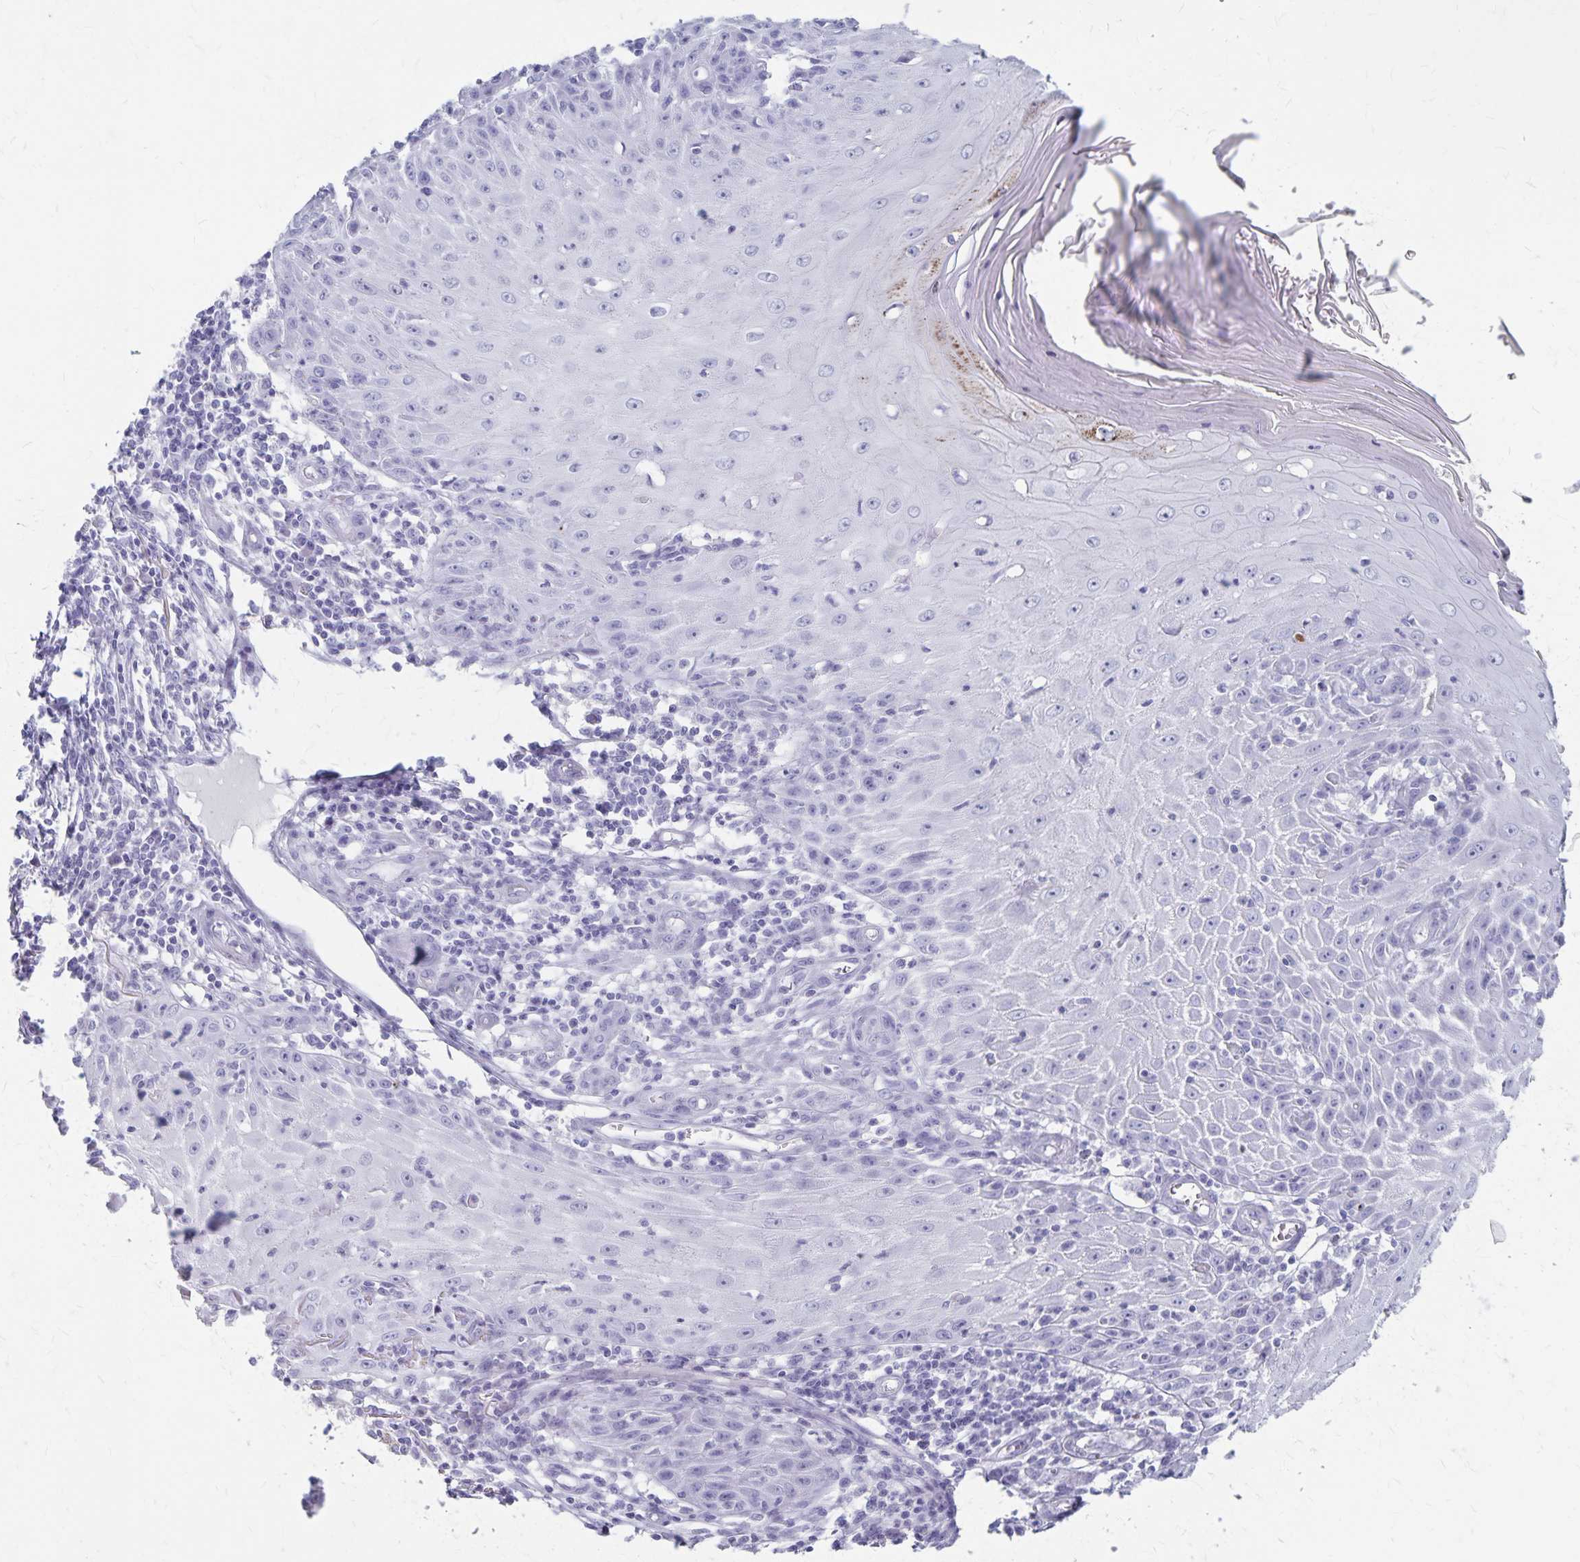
{"staining": {"intensity": "negative", "quantity": "none", "location": "none"}, "tissue": "skin cancer", "cell_type": "Tumor cells", "image_type": "cancer", "snomed": [{"axis": "morphology", "description": "Squamous cell carcinoma, NOS"}, {"axis": "topography", "description": "Skin"}], "caption": "IHC micrograph of human skin cancer (squamous cell carcinoma) stained for a protein (brown), which reveals no positivity in tumor cells. Nuclei are stained in blue.", "gene": "GPBAR1", "patient": {"sex": "female", "age": 73}}